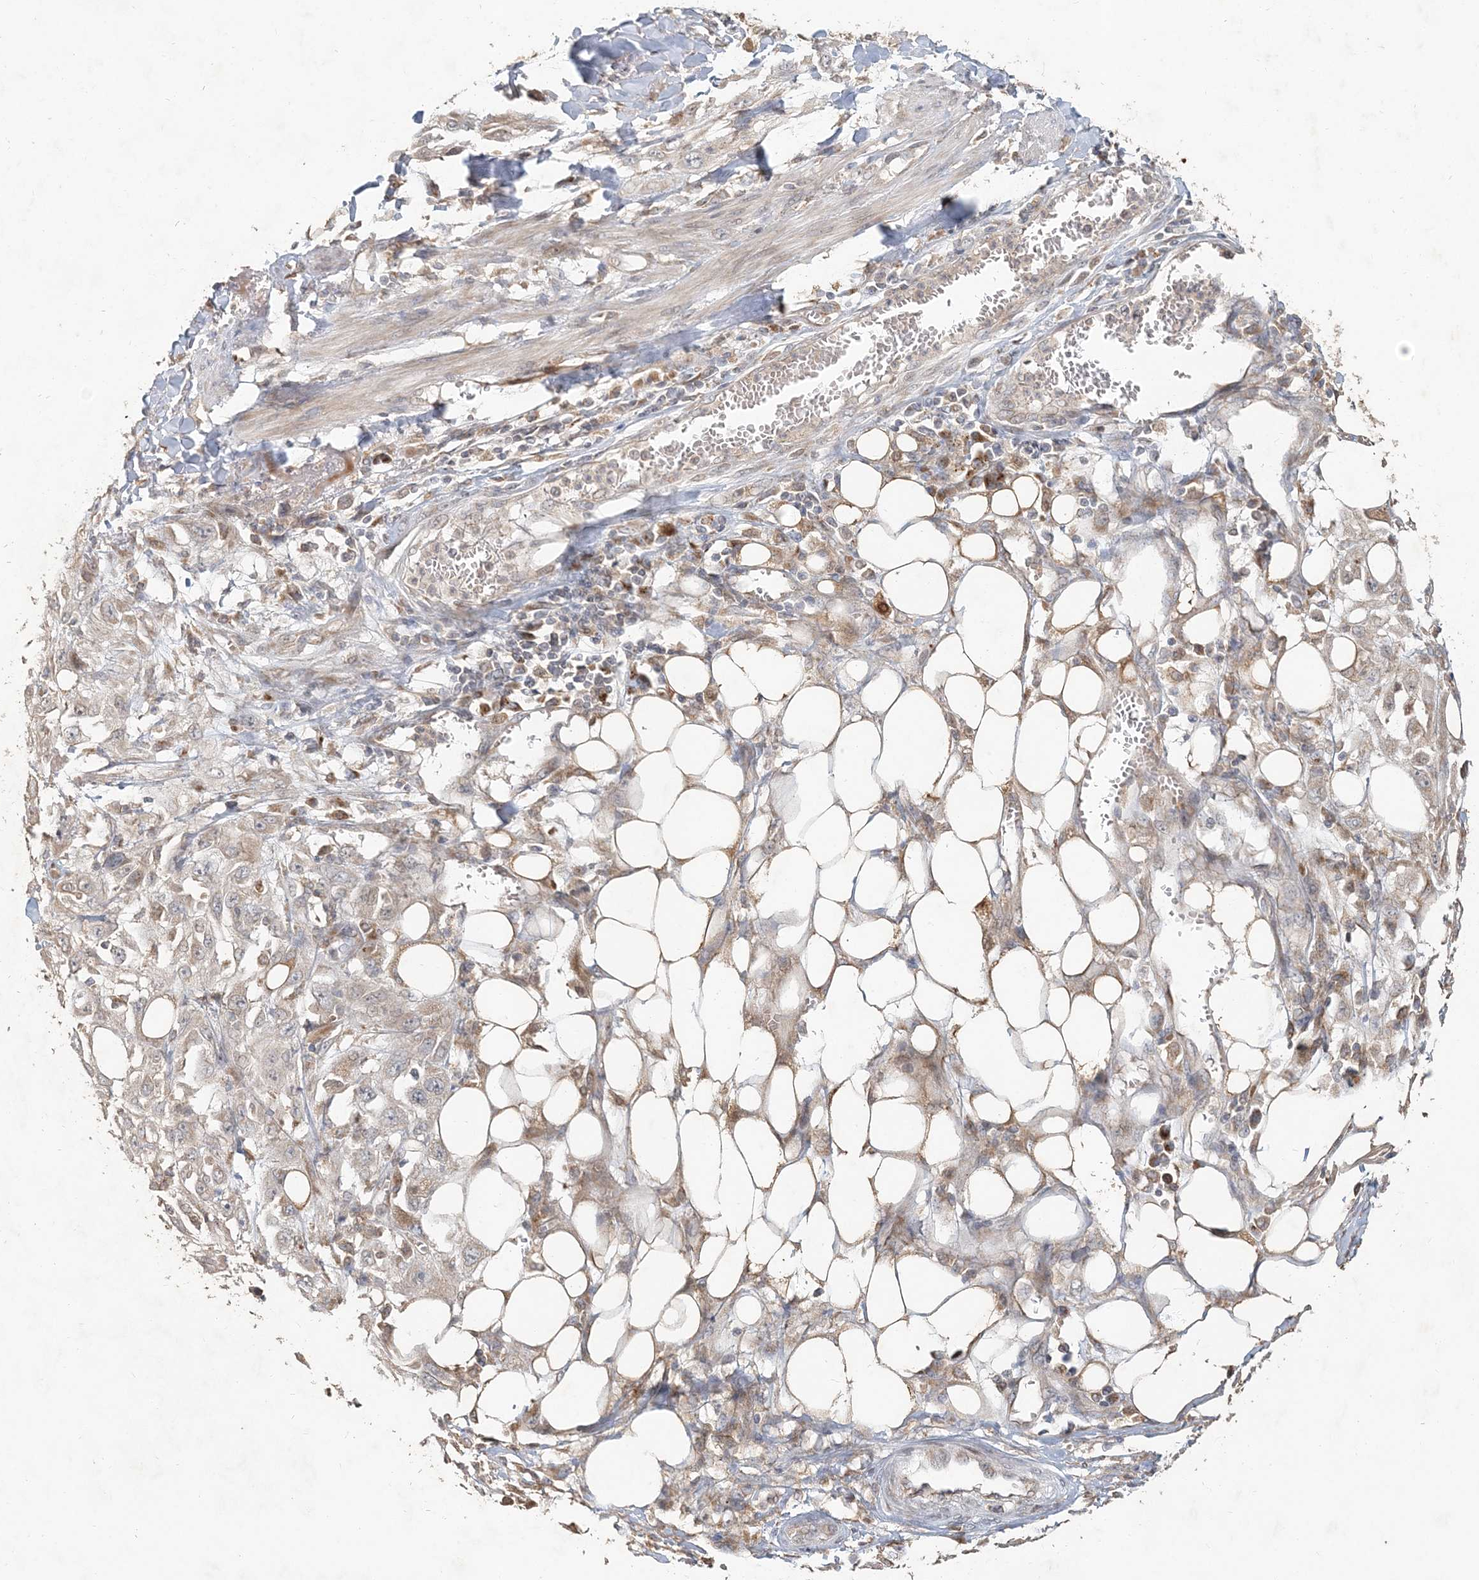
{"staining": {"intensity": "weak", "quantity": "<25%", "location": "cytoplasmic/membranous"}, "tissue": "skin cancer", "cell_type": "Tumor cells", "image_type": "cancer", "snomed": [{"axis": "morphology", "description": "Squamous cell carcinoma, NOS"}, {"axis": "topography", "description": "Skin"}], "caption": "Human skin squamous cell carcinoma stained for a protein using immunohistochemistry displays no positivity in tumor cells.", "gene": "RAB14", "patient": {"sex": "male", "age": 75}}